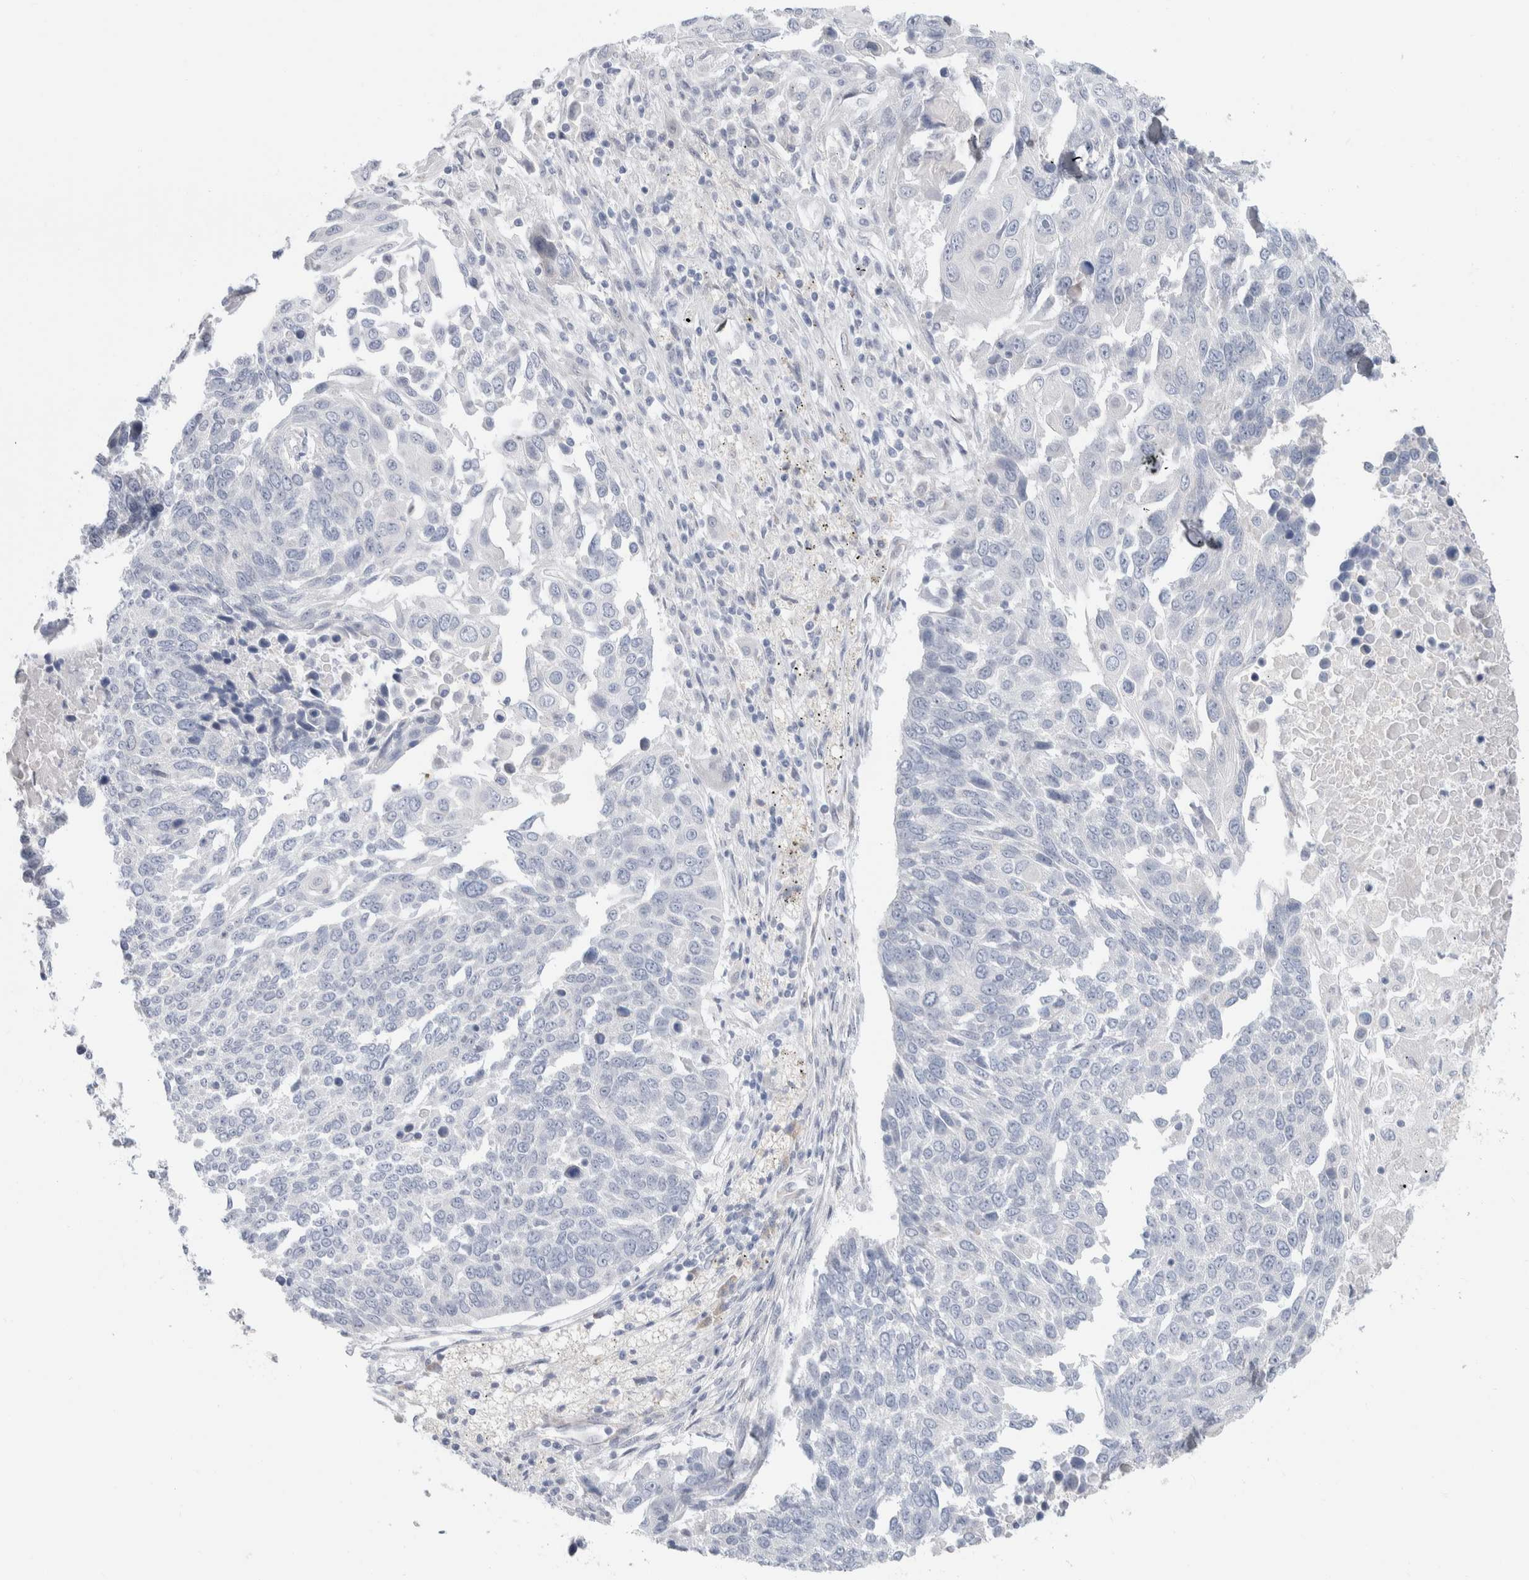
{"staining": {"intensity": "negative", "quantity": "none", "location": "none"}, "tissue": "lung cancer", "cell_type": "Tumor cells", "image_type": "cancer", "snomed": [{"axis": "morphology", "description": "Squamous cell carcinoma, NOS"}, {"axis": "topography", "description": "Lung"}], "caption": "There is no significant expression in tumor cells of lung cancer.", "gene": "RUSF1", "patient": {"sex": "male", "age": 66}}